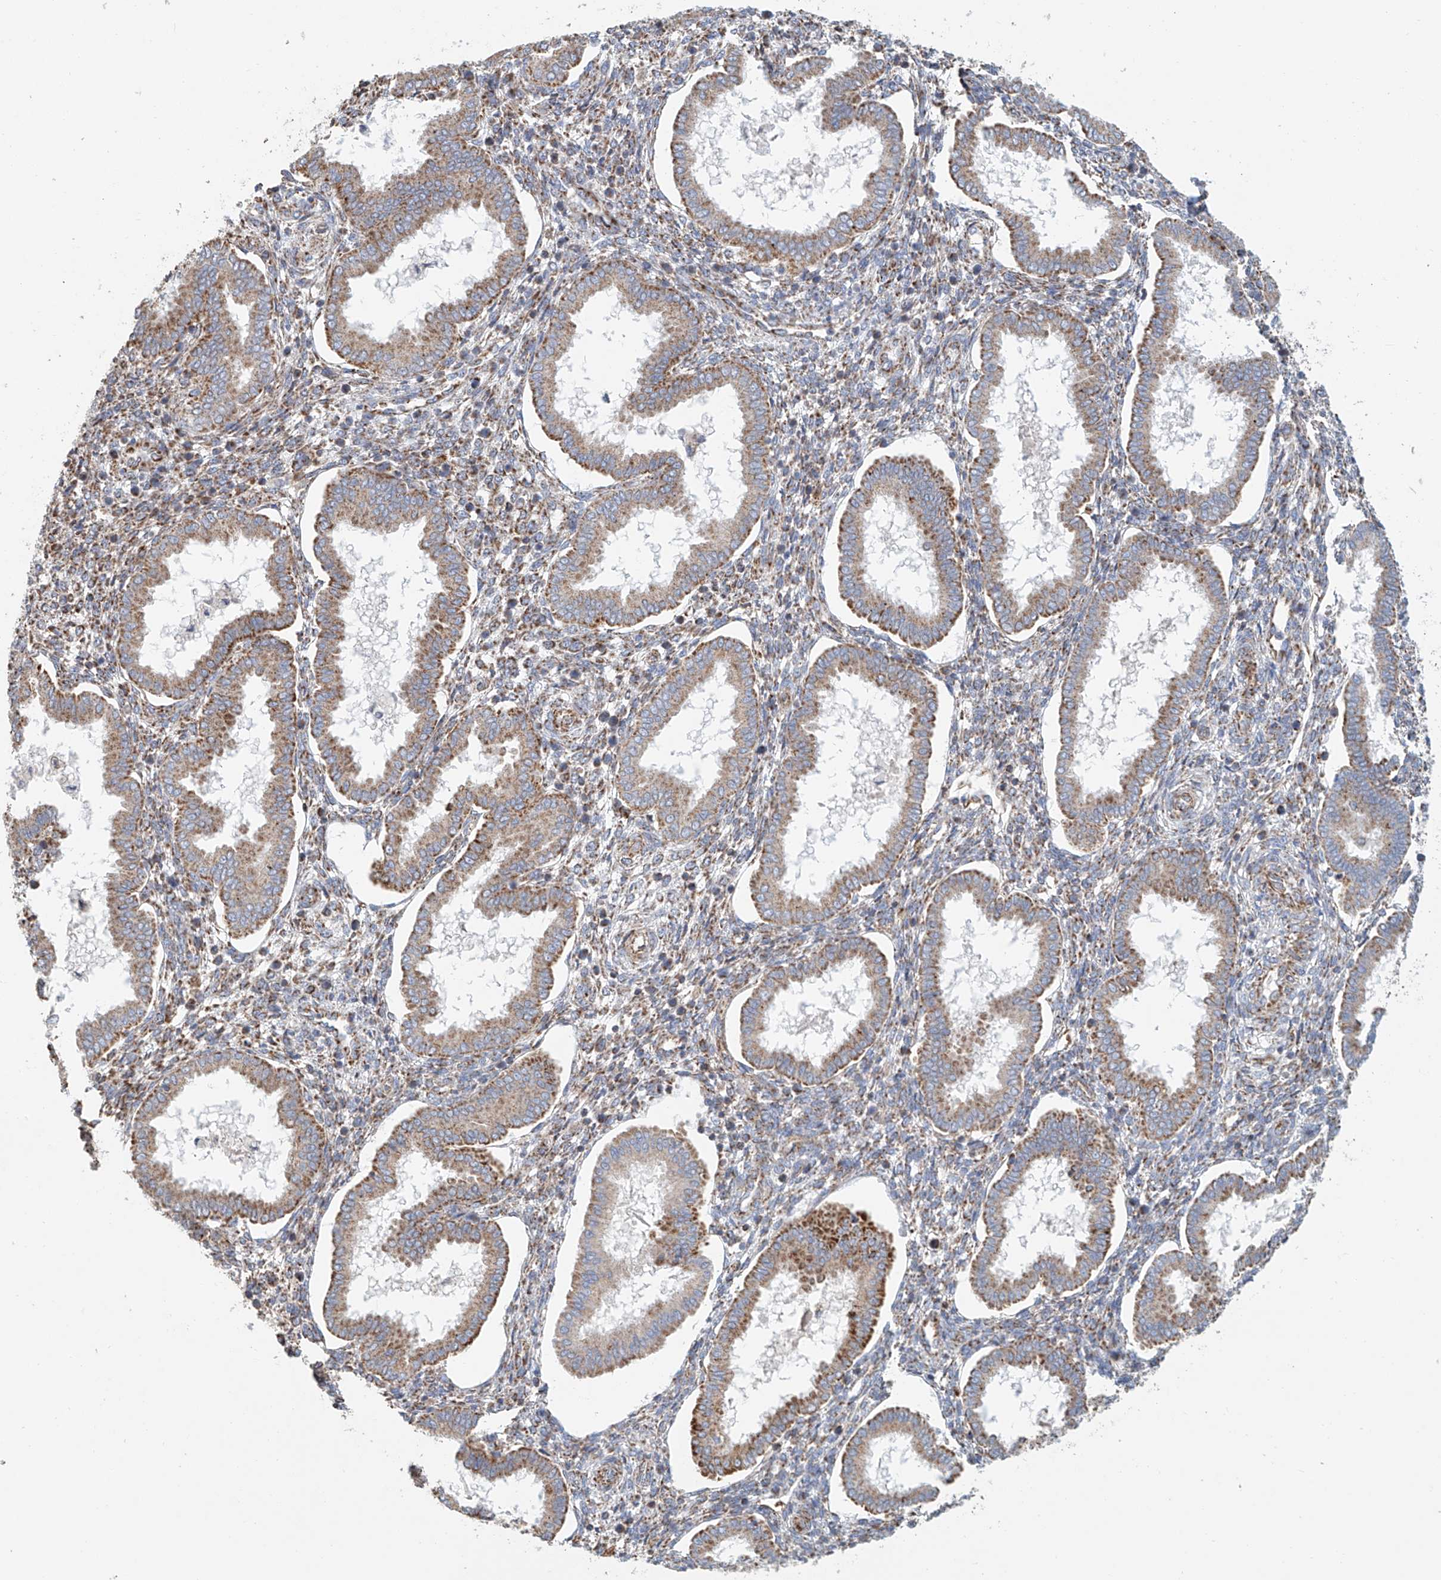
{"staining": {"intensity": "weak", "quantity": "25%-75%", "location": "cytoplasmic/membranous"}, "tissue": "endometrium", "cell_type": "Cells in endometrial stroma", "image_type": "normal", "snomed": [{"axis": "morphology", "description": "Normal tissue, NOS"}, {"axis": "topography", "description": "Endometrium"}], "caption": "Brown immunohistochemical staining in benign endometrium shows weak cytoplasmic/membranous expression in about 25%-75% of cells in endometrial stroma. (DAB = brown stain, brightfield microscopy at high magnification).", "gene": "MCL1", "patient": {"sex": "female", "age": 24}}